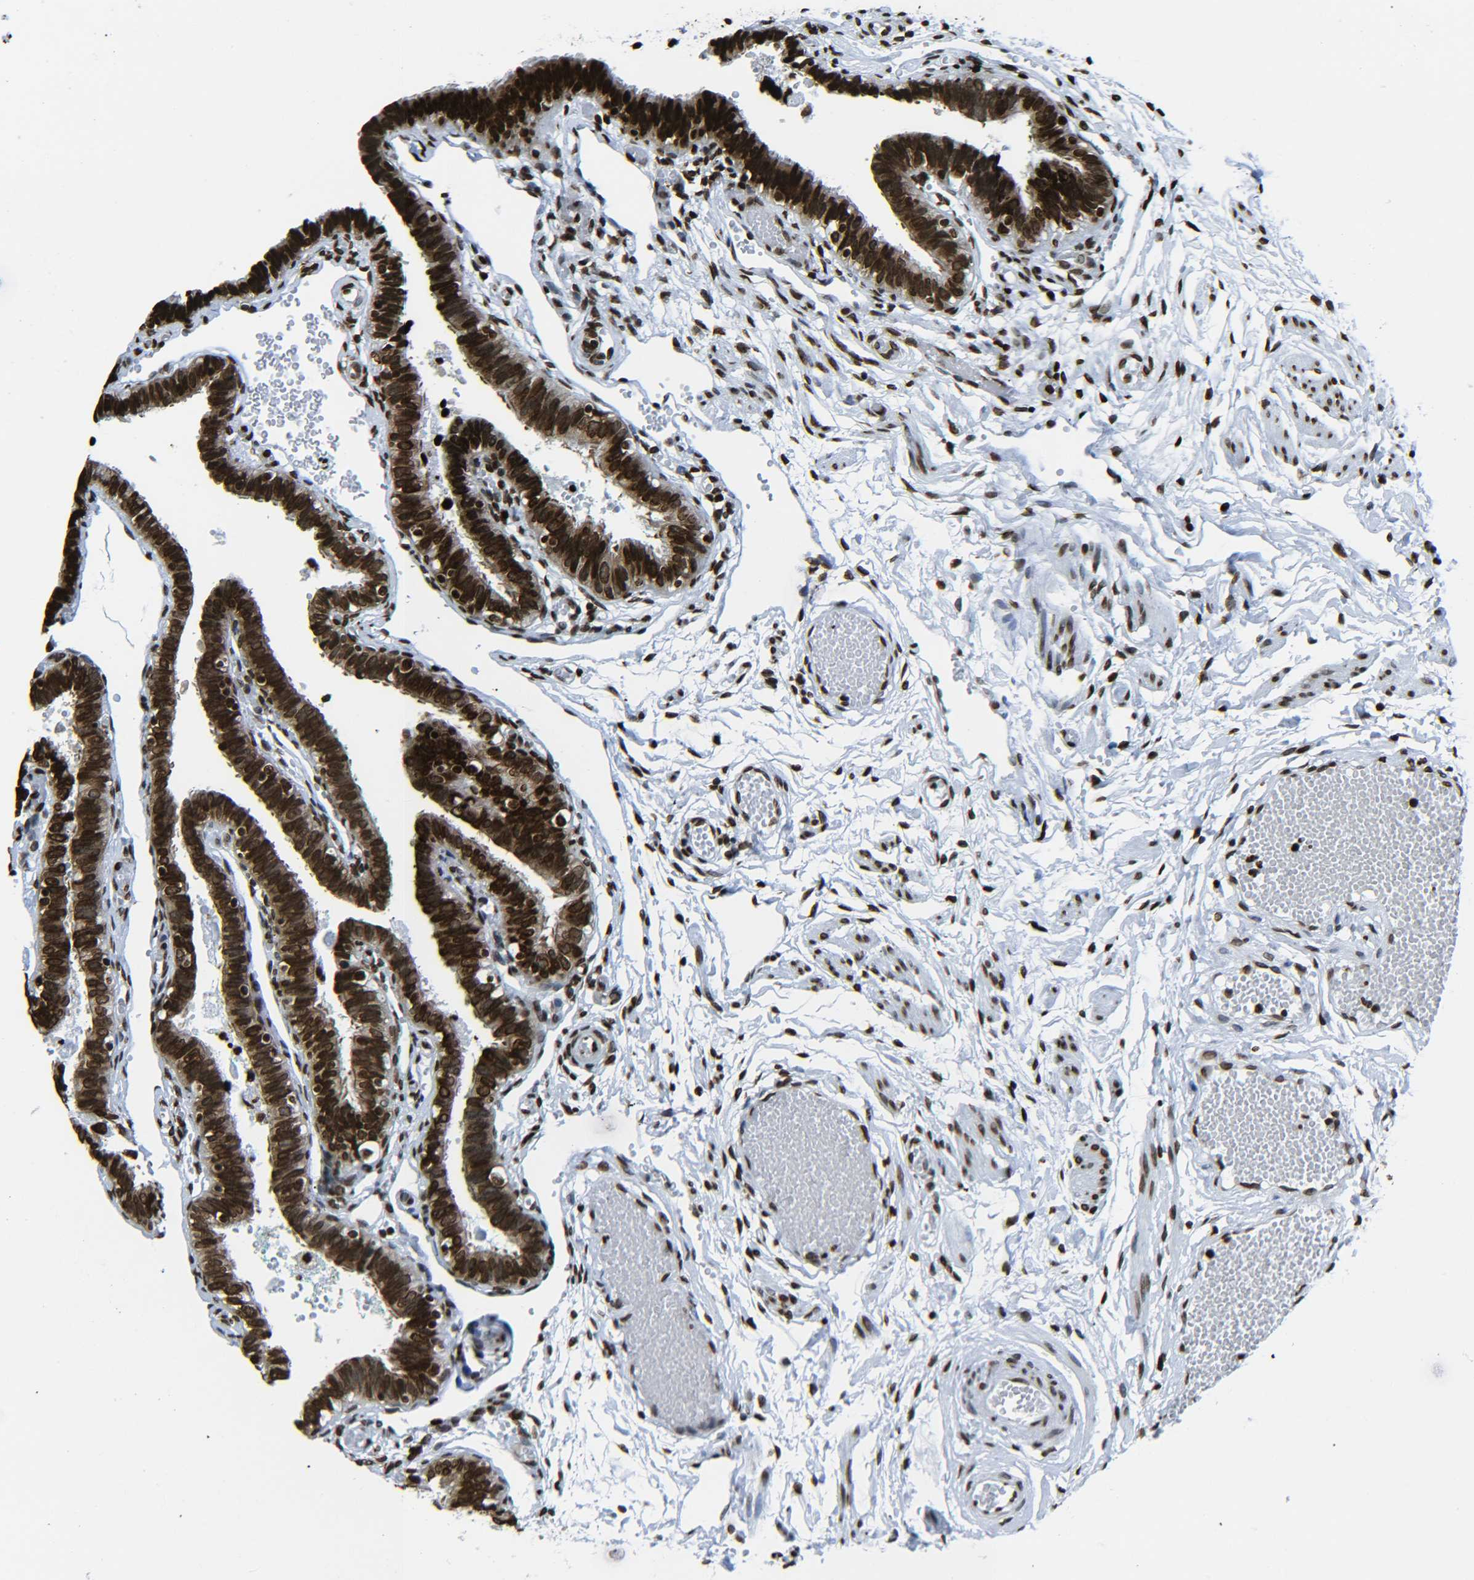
{"staining": {"intensity": "strong", "quantity": ">75%", "location": "nuclear"}, "tissue": "fallopian tube", "cell_type": "Glandular cells", "image_type": "normal", "snomed": [{"axis": "morphology", "description": "Normal tissue, NOS"}, {"axis": "topography", "description": "Fallopian tube"}], "caption": "This is a micrograph of IHC staining of benign fallopian tube, which shows strong expression in the nuclear of glandular cells.", "gene": "H2AX", "patient": {"sex": "female", "age": 46}}